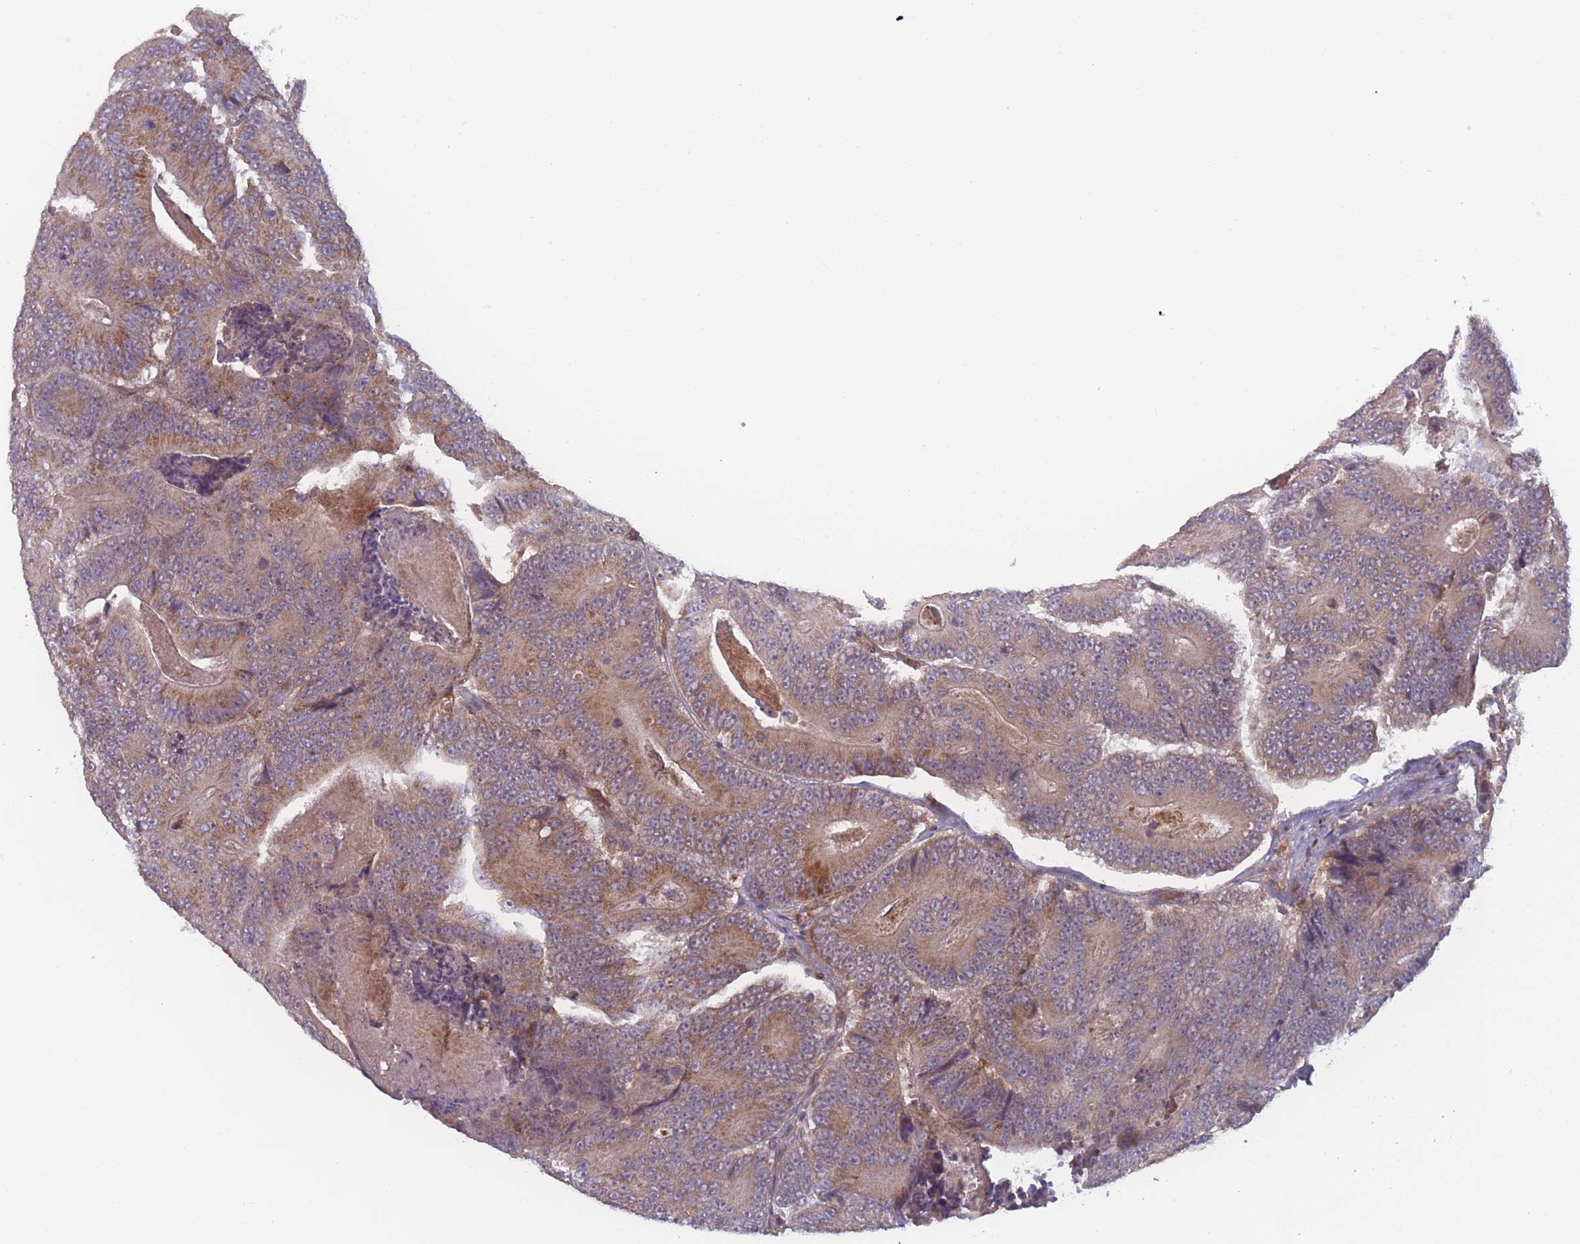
{"staining": {"intensity": "moderate", "quantity": ">75%", "location": "cytoplasmic/membranous"}, "tissue": "colorectal cancer", "cell_type": "Tumor cells", "image_type": "cancer", "snomed": [{"axis": "morphology", "description": "Adenocarcinoma, NOS"}, {"axis": "topography", "description": "Colon"}], "caption": "A high-resolution micrograph shows immunohistochemistry staining of colorectal adenocarcinoma, which reveals moderate cytoplasmic/membranous staining in approximately >75% of tumor cells. (Brightfield microscopy of DAB IHC at high magnification).", "gene": "ATP5MG", "patient": {"sex": "male", "age": 83}}